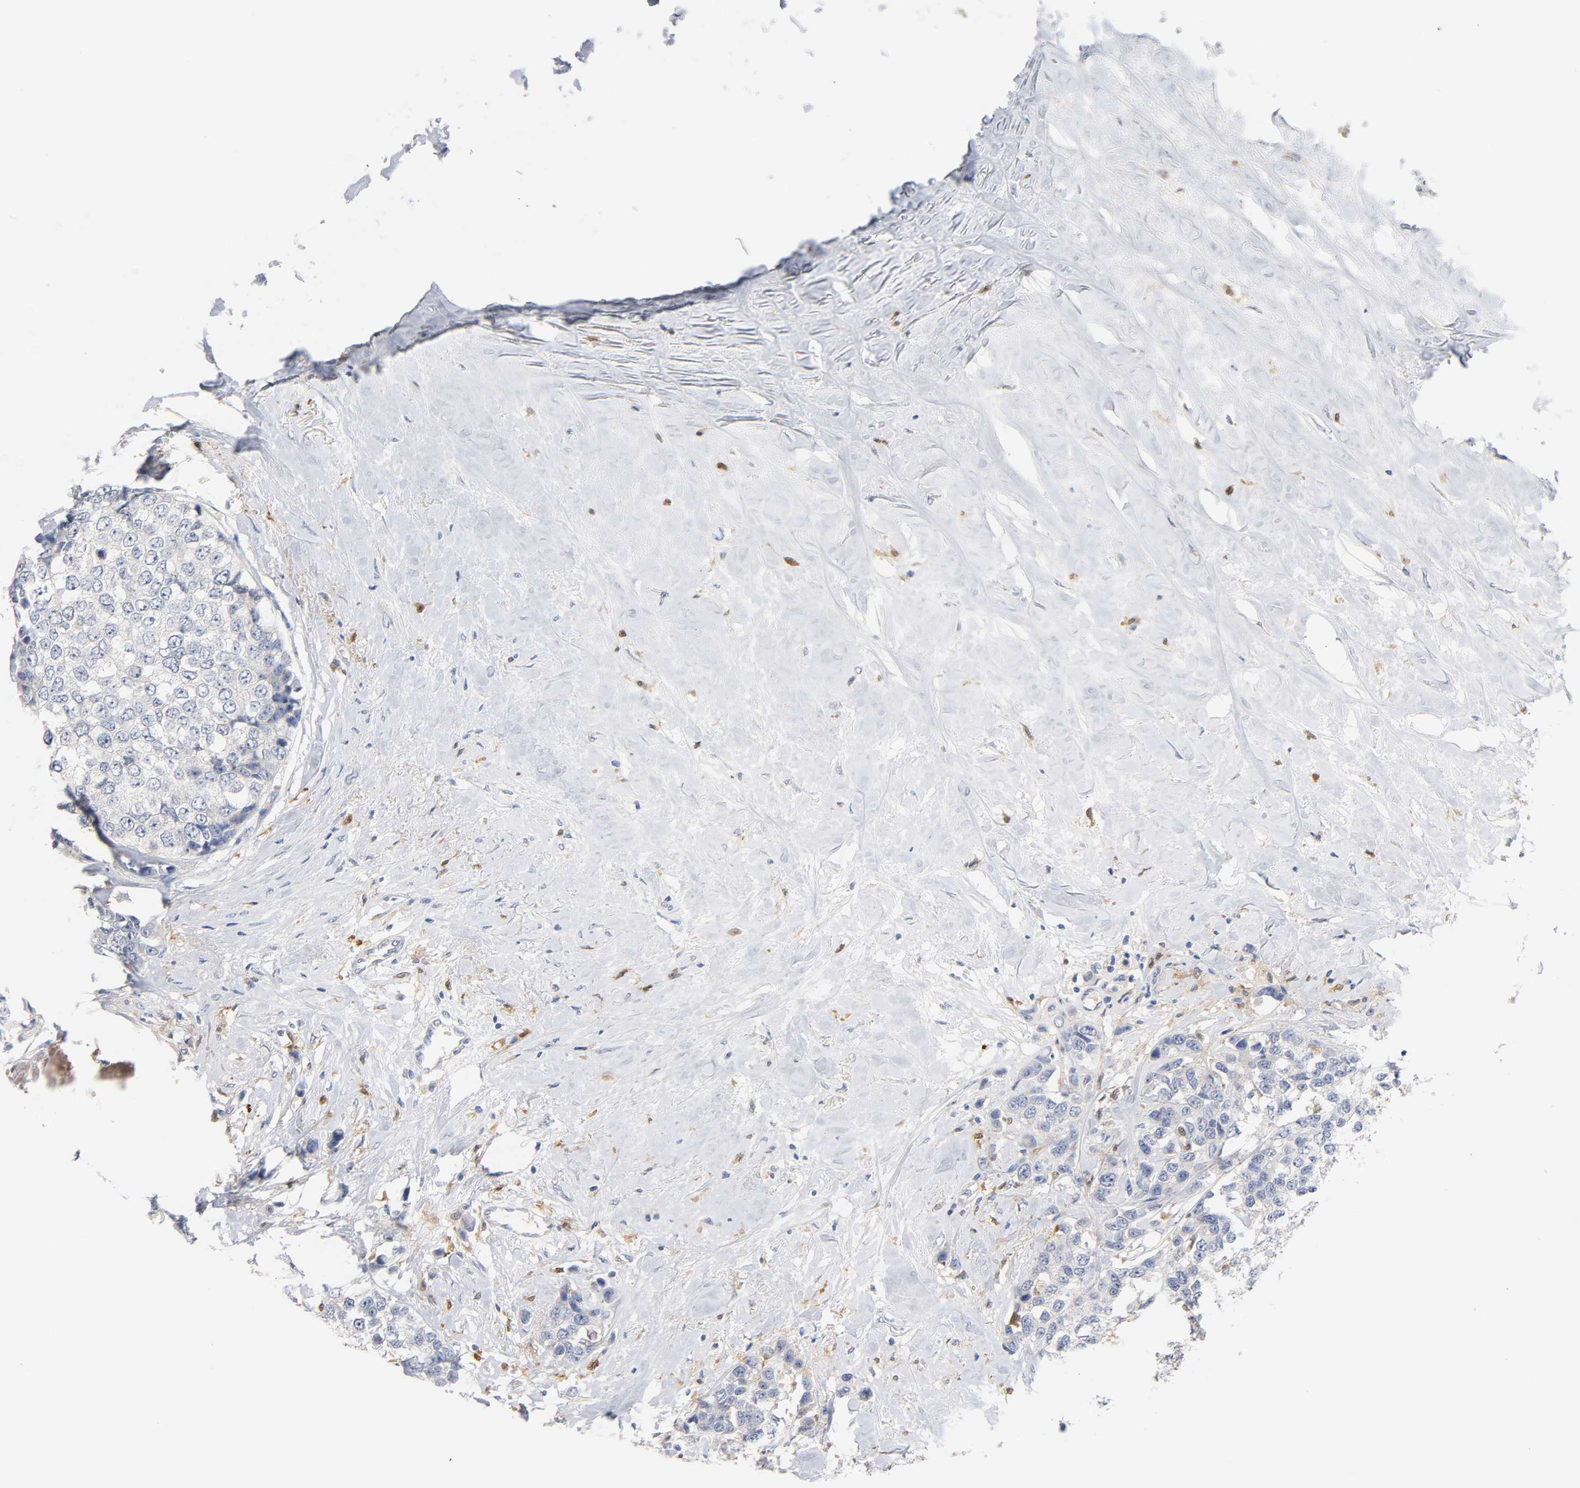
{"staining": {"intensity": "weak", "quantity": "<25%", "location": "cytoplasmic/membranous"}, "tissue": "breast cancer", "cell_type": "Tumor cells", "image_type": "cancer", "snomed": [{"axis": "morphology", "description": "Duct carcinoma"}, {"axis": "topography", "description": "Breast"}], "caption": "Protein analysis of breast cancer exhibits no significant expression in tumor cells.", "gene": "IL18", "patient": {"sex": "female", "age": 51}}